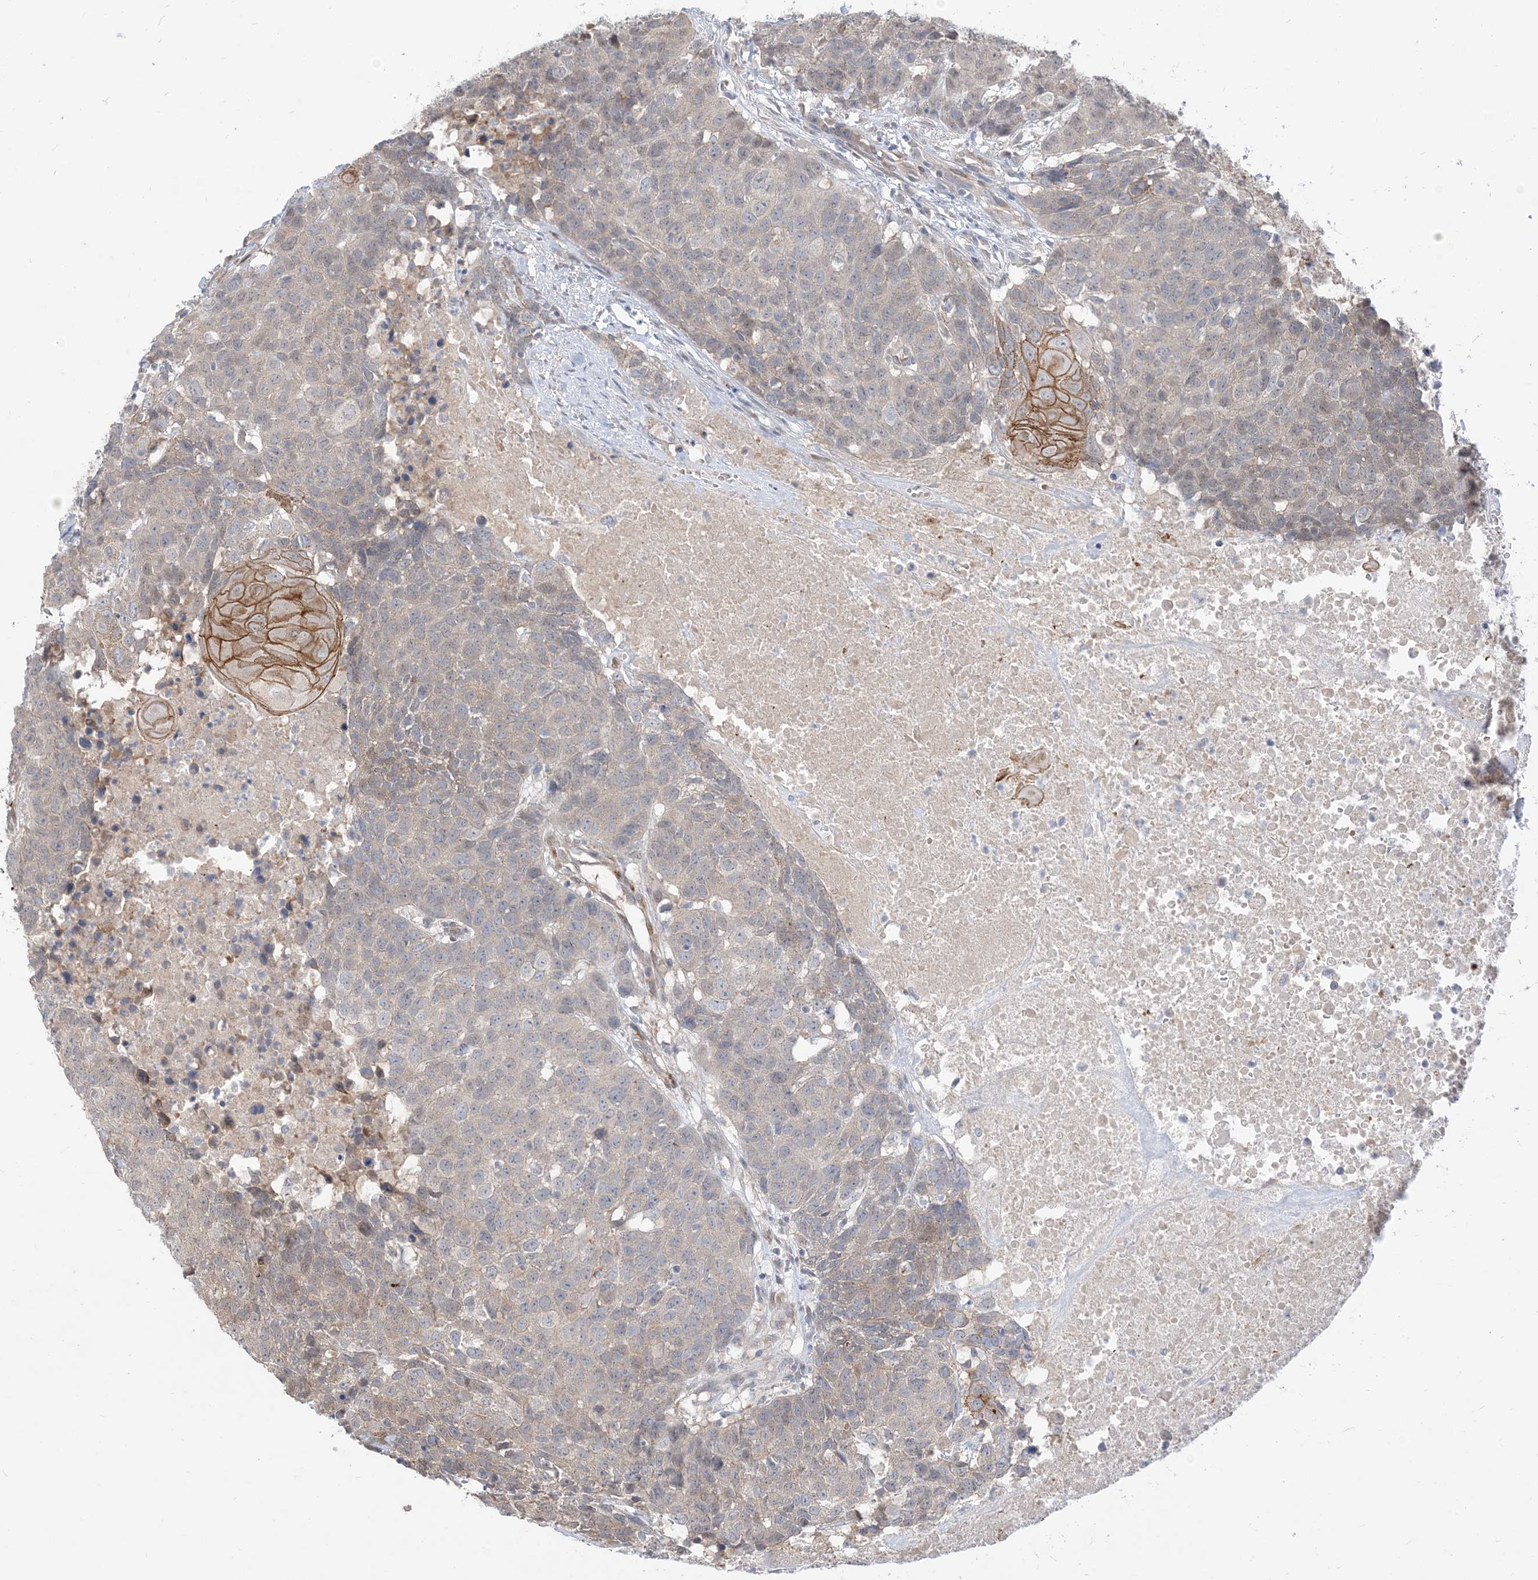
{"staining": {"intensity": "moderate", "quantity": "<25%", "location": "cytoplasmic/membranous"}, "tissue": "head and neck cancer", "cell_type": "Tumor cells", "image_type": "cancer", "snomed": [{"axis": "morphology", "description": "Squamous cell carcinoma, NOS"}, {"axis": "topography", "description": "Head-Neck"}], "caption": "Head and neck cancer (squamous cell carcinoma) was stained to show a protein in brown. There is low levels of moderate cytoplasmic/membranous staining in approximately <25% of tumor cells. The staining was performed using DAB to visualize the protein expression in brown, while the nuclei were stained in blue with hematoxylin (Magnification: 20x).", "gene": "RIN1", "patient": {"sex": "male", "age": 66}}